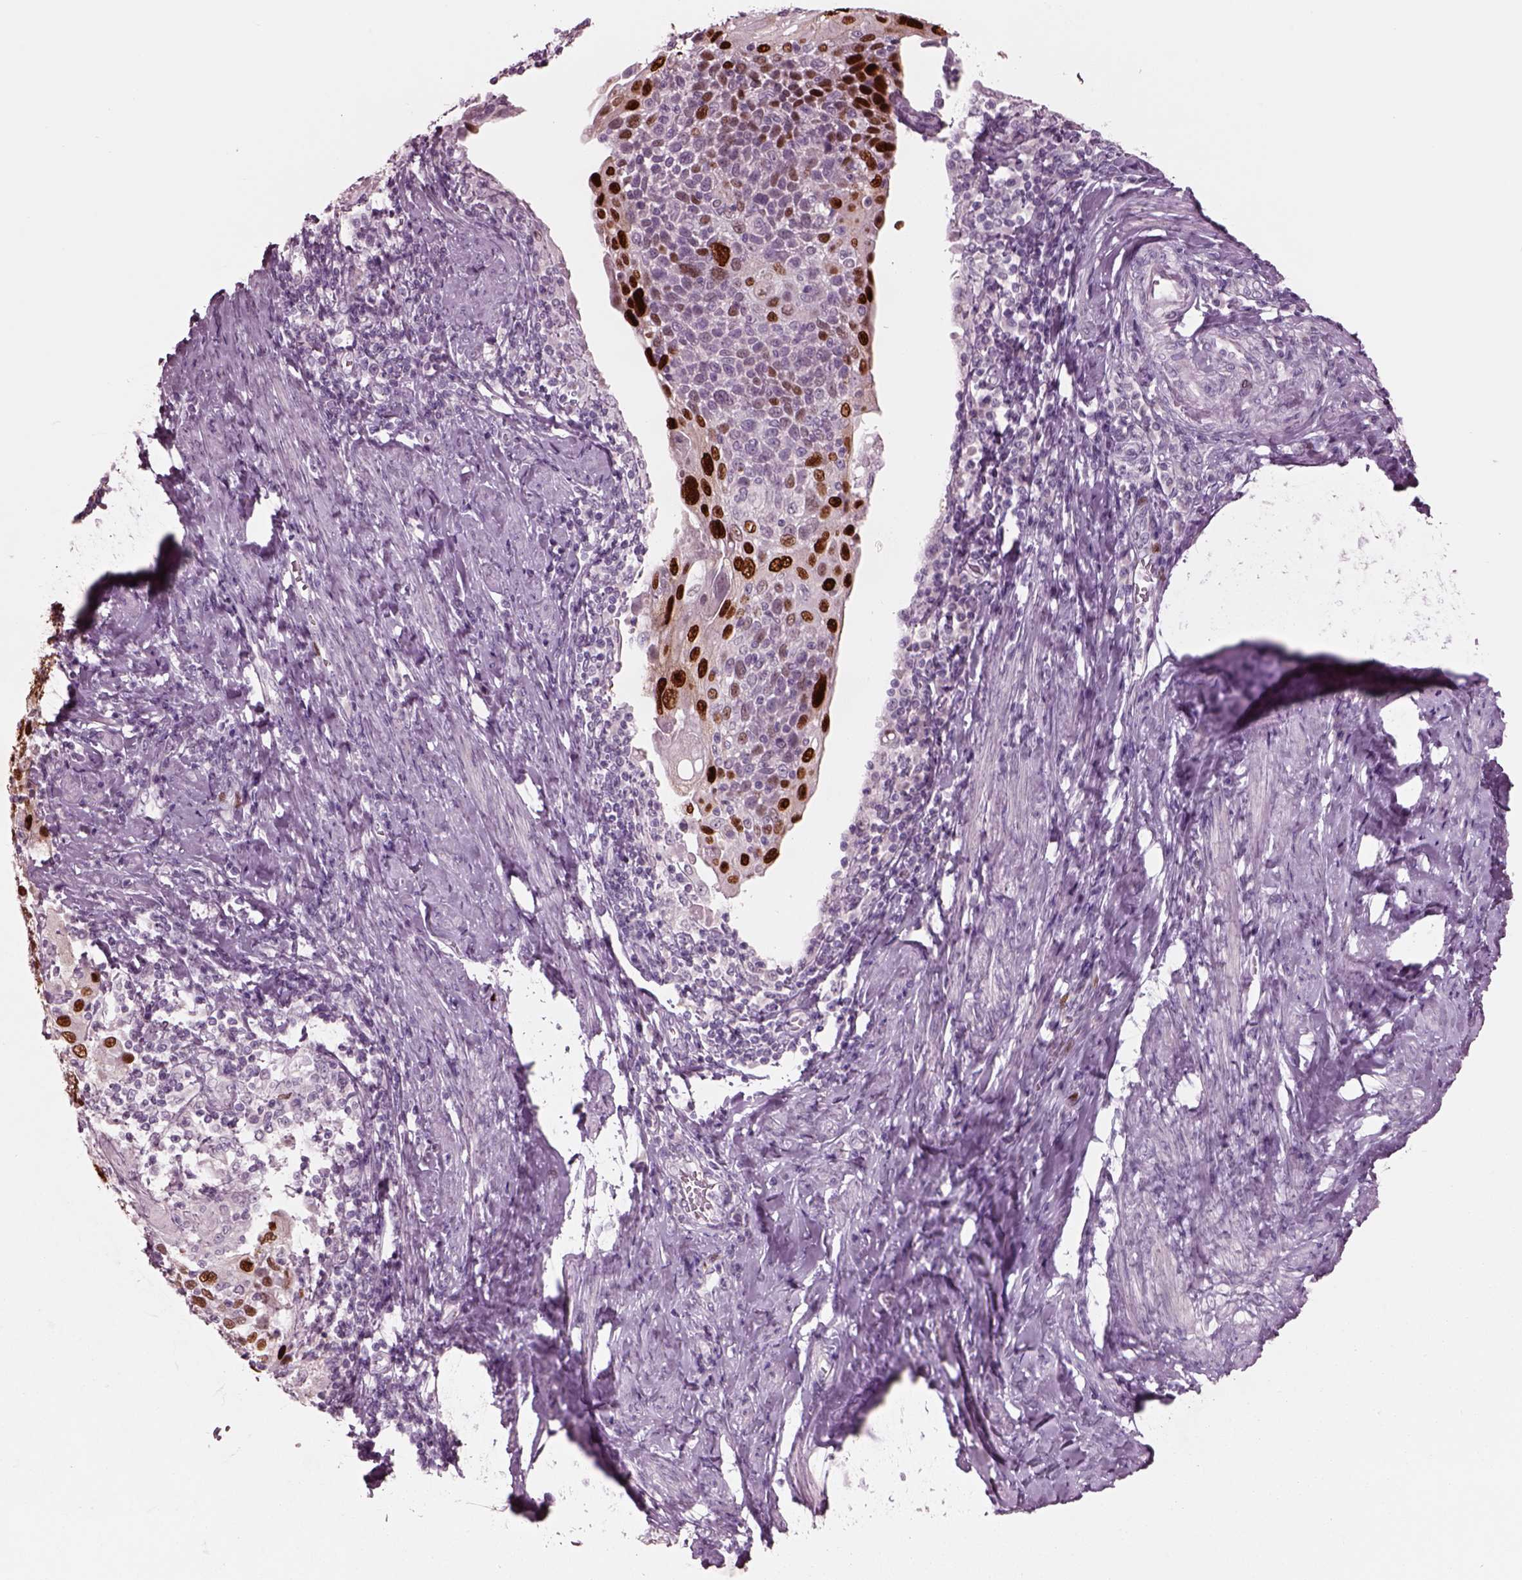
{"staining": {"intensity": "strong", "quantity": ">75%", "location": "nuclear"}, "tissue": "cervical cancer", "cell_type": "Tumor cells", "image_type": "cancer", "snomed": [{"axis": "morphology", "description": "Squamous cell carcinoma, NOS"}, {"axis": "topography", "description": "Cervix"}], "caption": "Human cervical cancer stained with a brown dye demonstrates strong nuclear positive expression in about >75% of tumor cells.", "gene": "SOX9", "patient": {"sex": "female", "age": 61}}